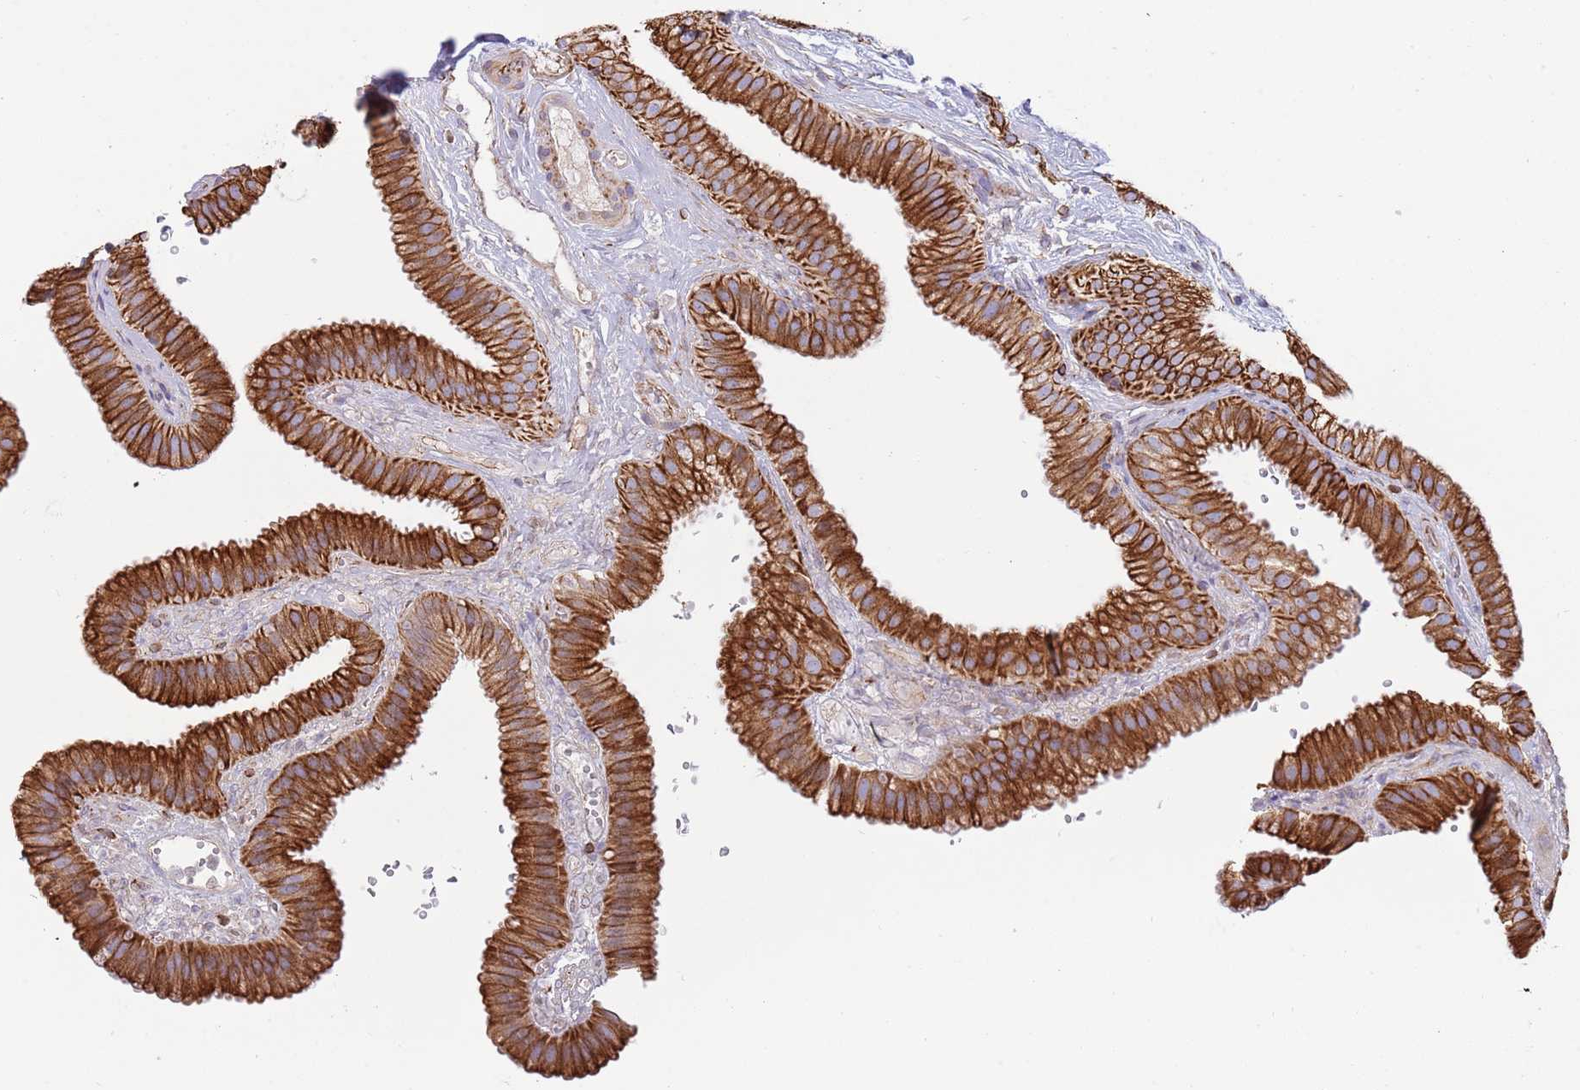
{"staining": {"intensity": "strong", "quantity": ">75%", "location": "cytoplasmic/membranous"}, "tissue": "gallbladder", "cell_type": "Glandular cells", "image_type": "normal", "snomed": [{"axis": "morphology", "description": "Normal tissue, NOS"}, {"axis": "topography", "description": "Gallbladder"}], "caption": "Brown immunohistochemical staining in normal human gallbladder demonstrates strong cytoplasmic/membranous staining in approximately >75% of glandular cells.", "gene": "MOGAT1", "patient": {"sex": "female", "age": 61}}